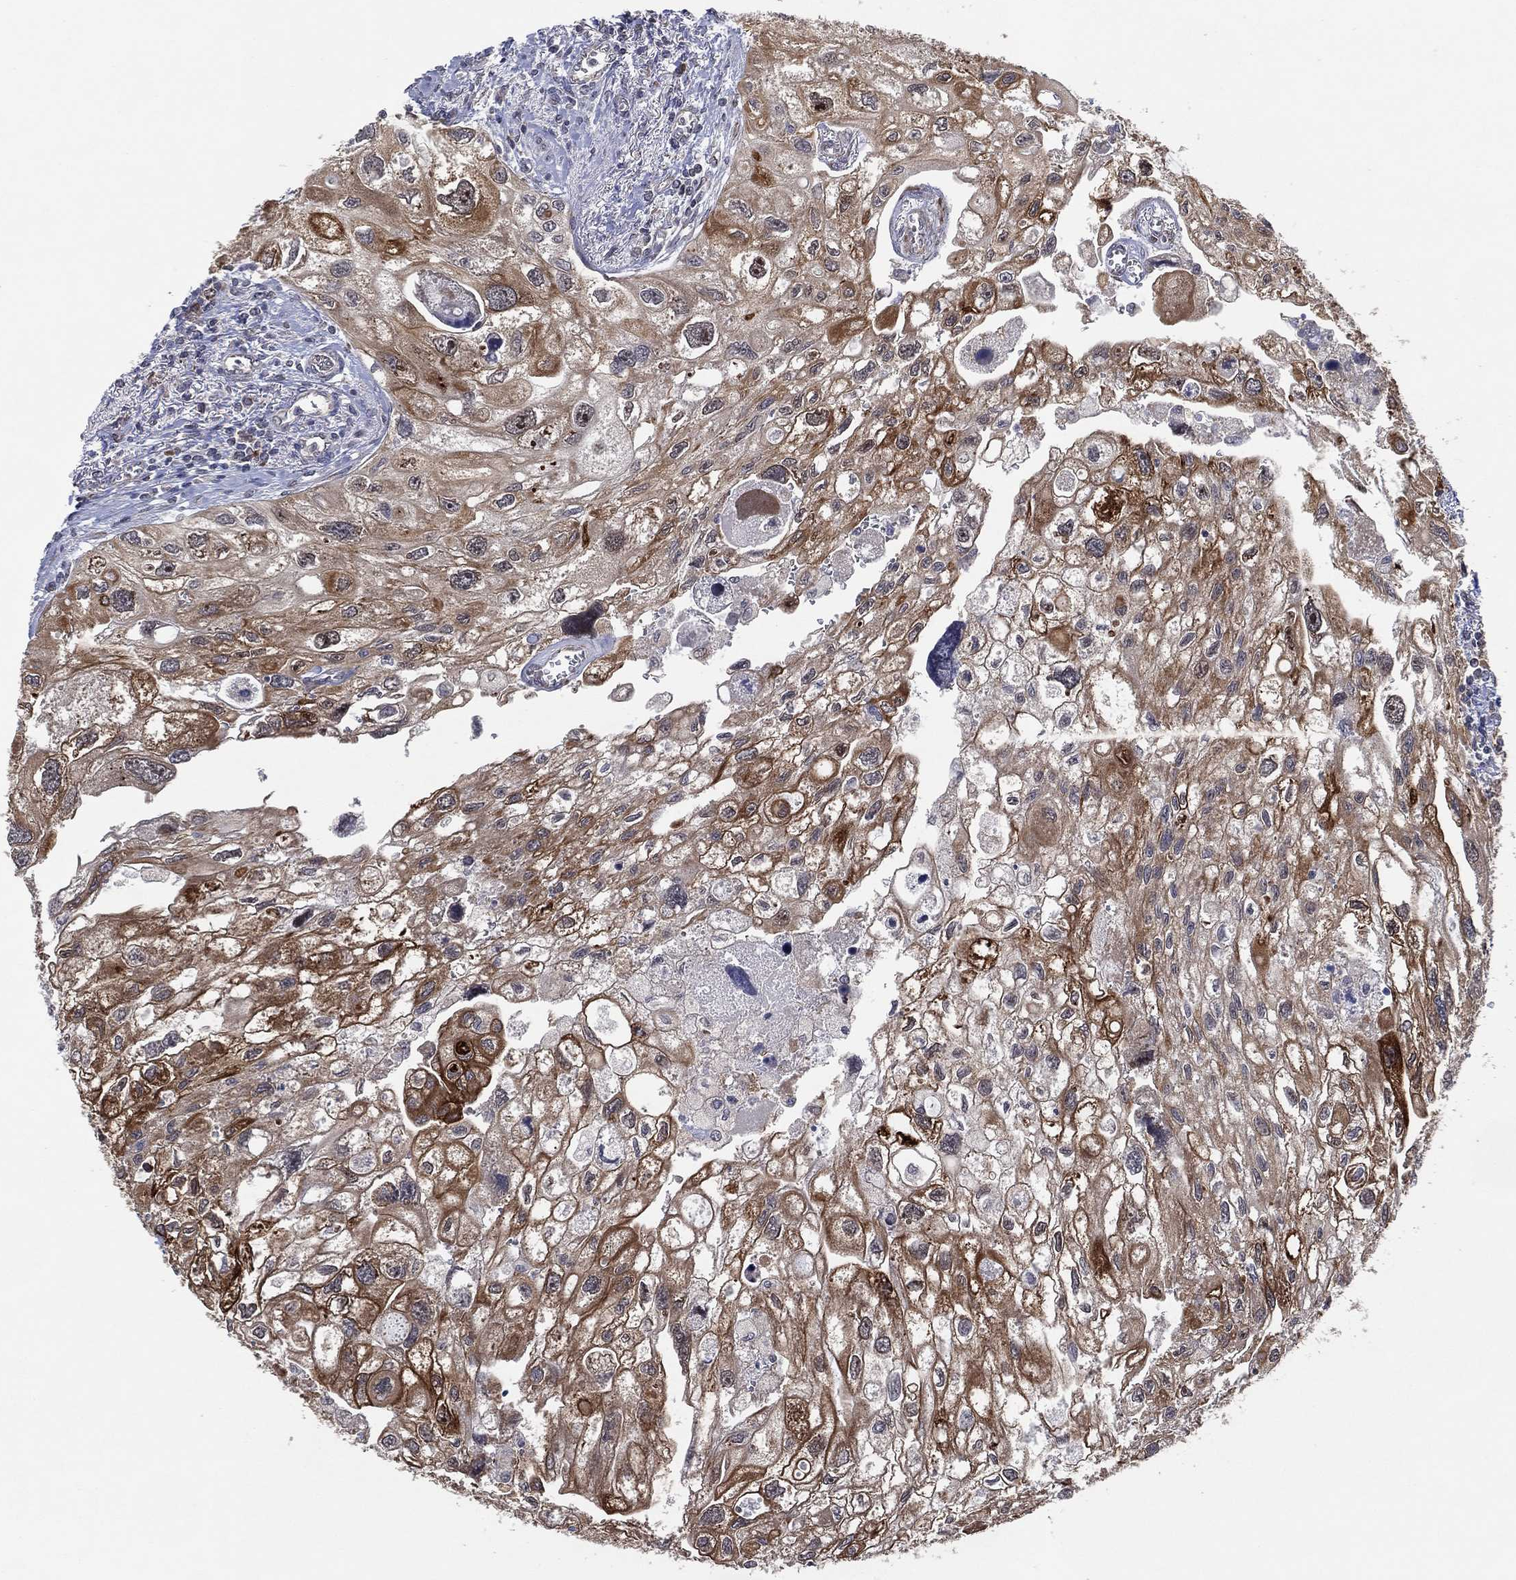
{"staining": {"intensity": "moderate", "quantity": ">75%", "location": "cytoplasmic/membranous"}, "tissue": "urothelial cancer", "cell_type": "Tumor cells", "image_type": "cancer", "snomed": [{"axis": "morphology", "description": "Urothelial carcinoma, High grade"}, {"axis": "topography", "description": "Urinary bladder"}], "caption": "Urothelial carcinoma (high-grade) tissue demonstrates moderate cytoplasmic/membranous staining in about >75% of tumor cells", "gene": "FAM104A", "patient": {"sex": "male", "age": 59}}